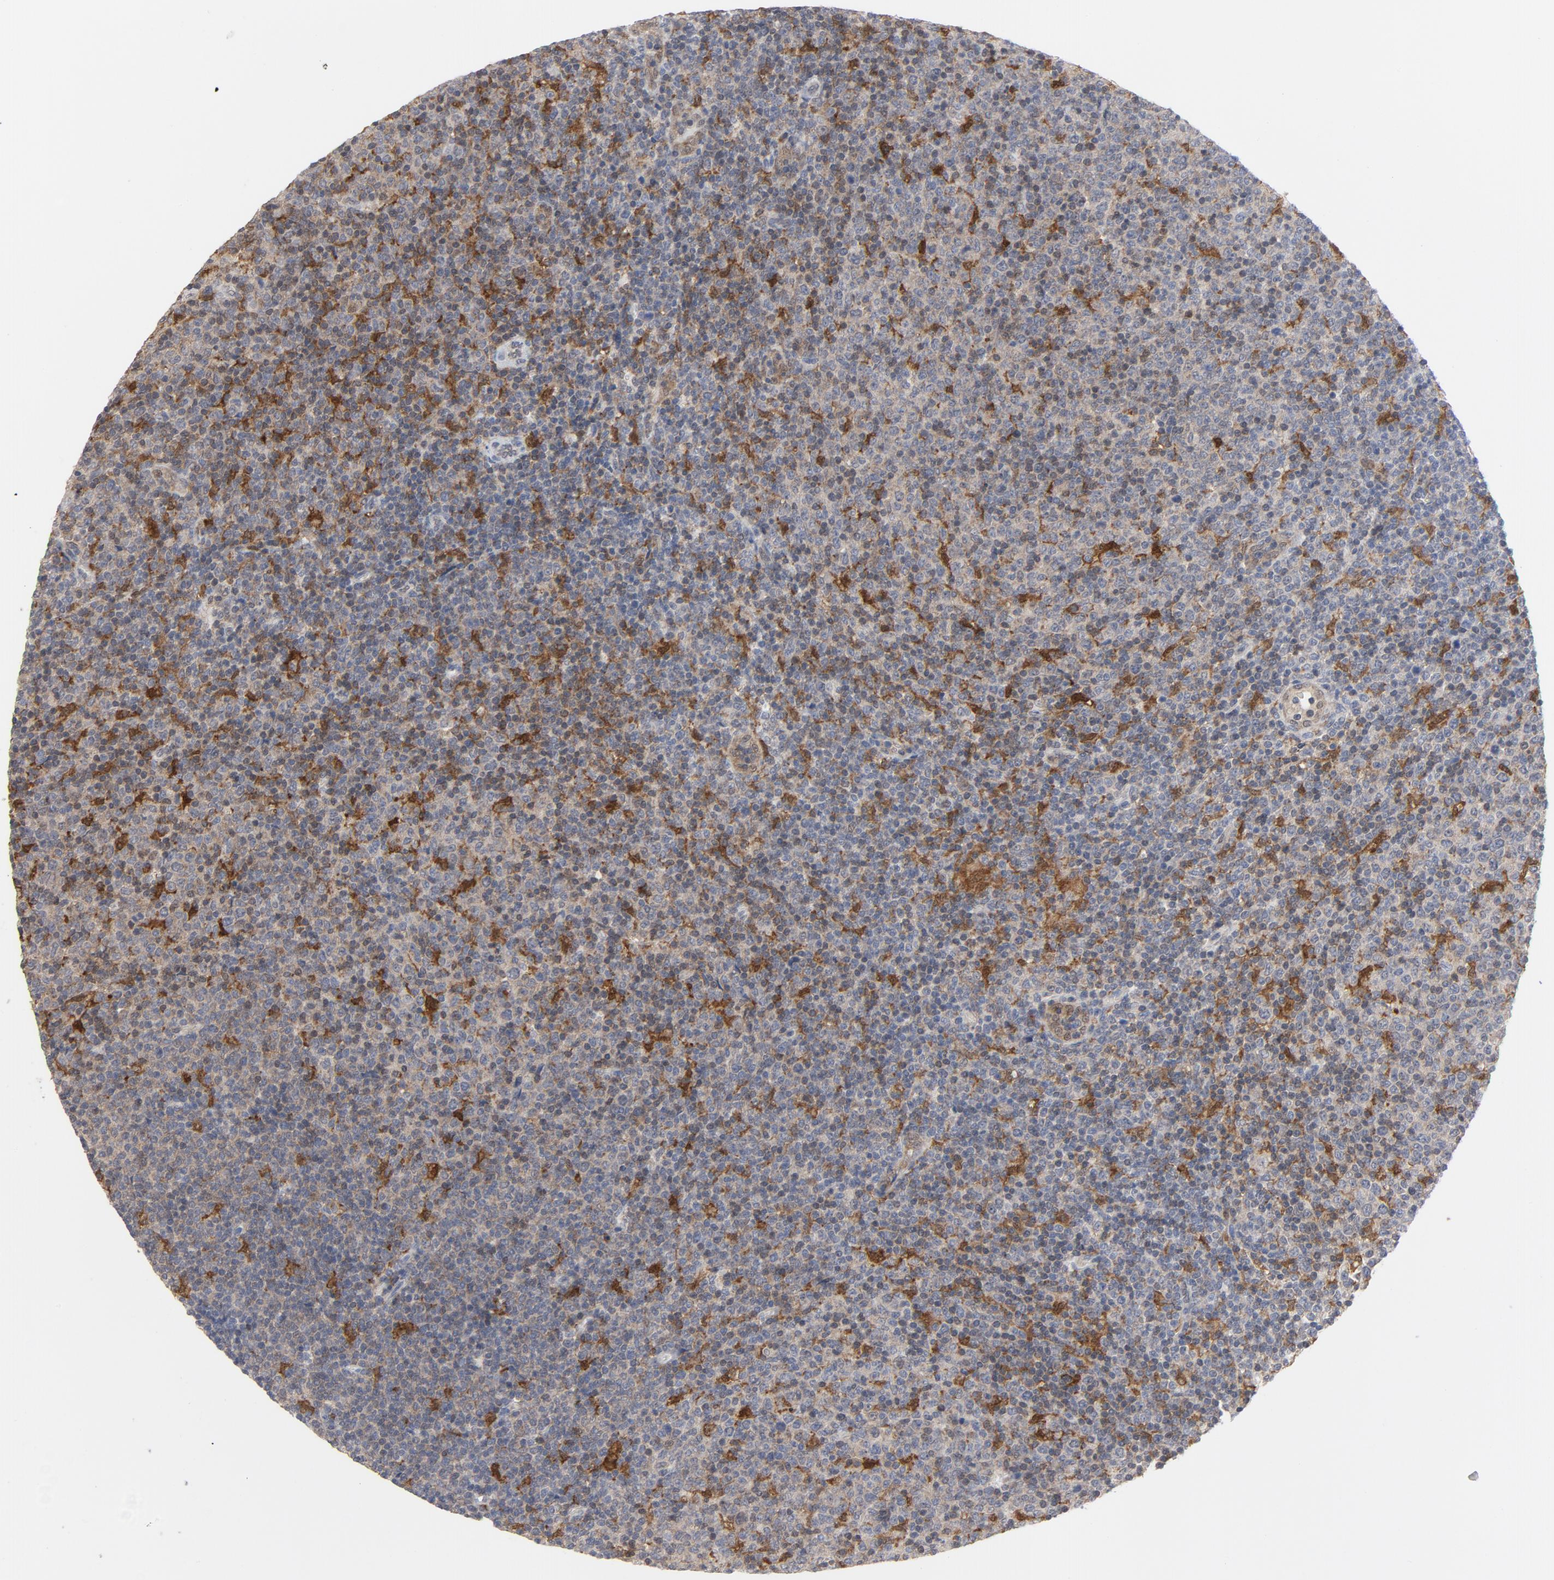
{"staining": {"intensity": "moderate", "quantity": "25%-75%", "location": "cytoplasmic/membranous"}, "tissue": "lymphoma", "cell_type": "Tumor cells", "image_type": "cancer", "snomed": [{"axis": "morphology", "description": "Malignant lymphoma, non-Hodgkin's type, Low grade"}, {"axis": "topography", "description": "Lymph node"}], "caption": "IHC staining of lymphoma, which demonstrates medium levels of moderate cytoplasmic/membranous staining in about 25%-75% of tumor cells indicating moderate cytoplasmic/membranous protein staining. The staining was performed using DAB (3,3'-diaminobenzidine) (brown) for protein detection and nuclei were counterstained in hematoxylin (blue).", "gene": "PRDX1", "patient": {"sex": "male", "age": 70}}